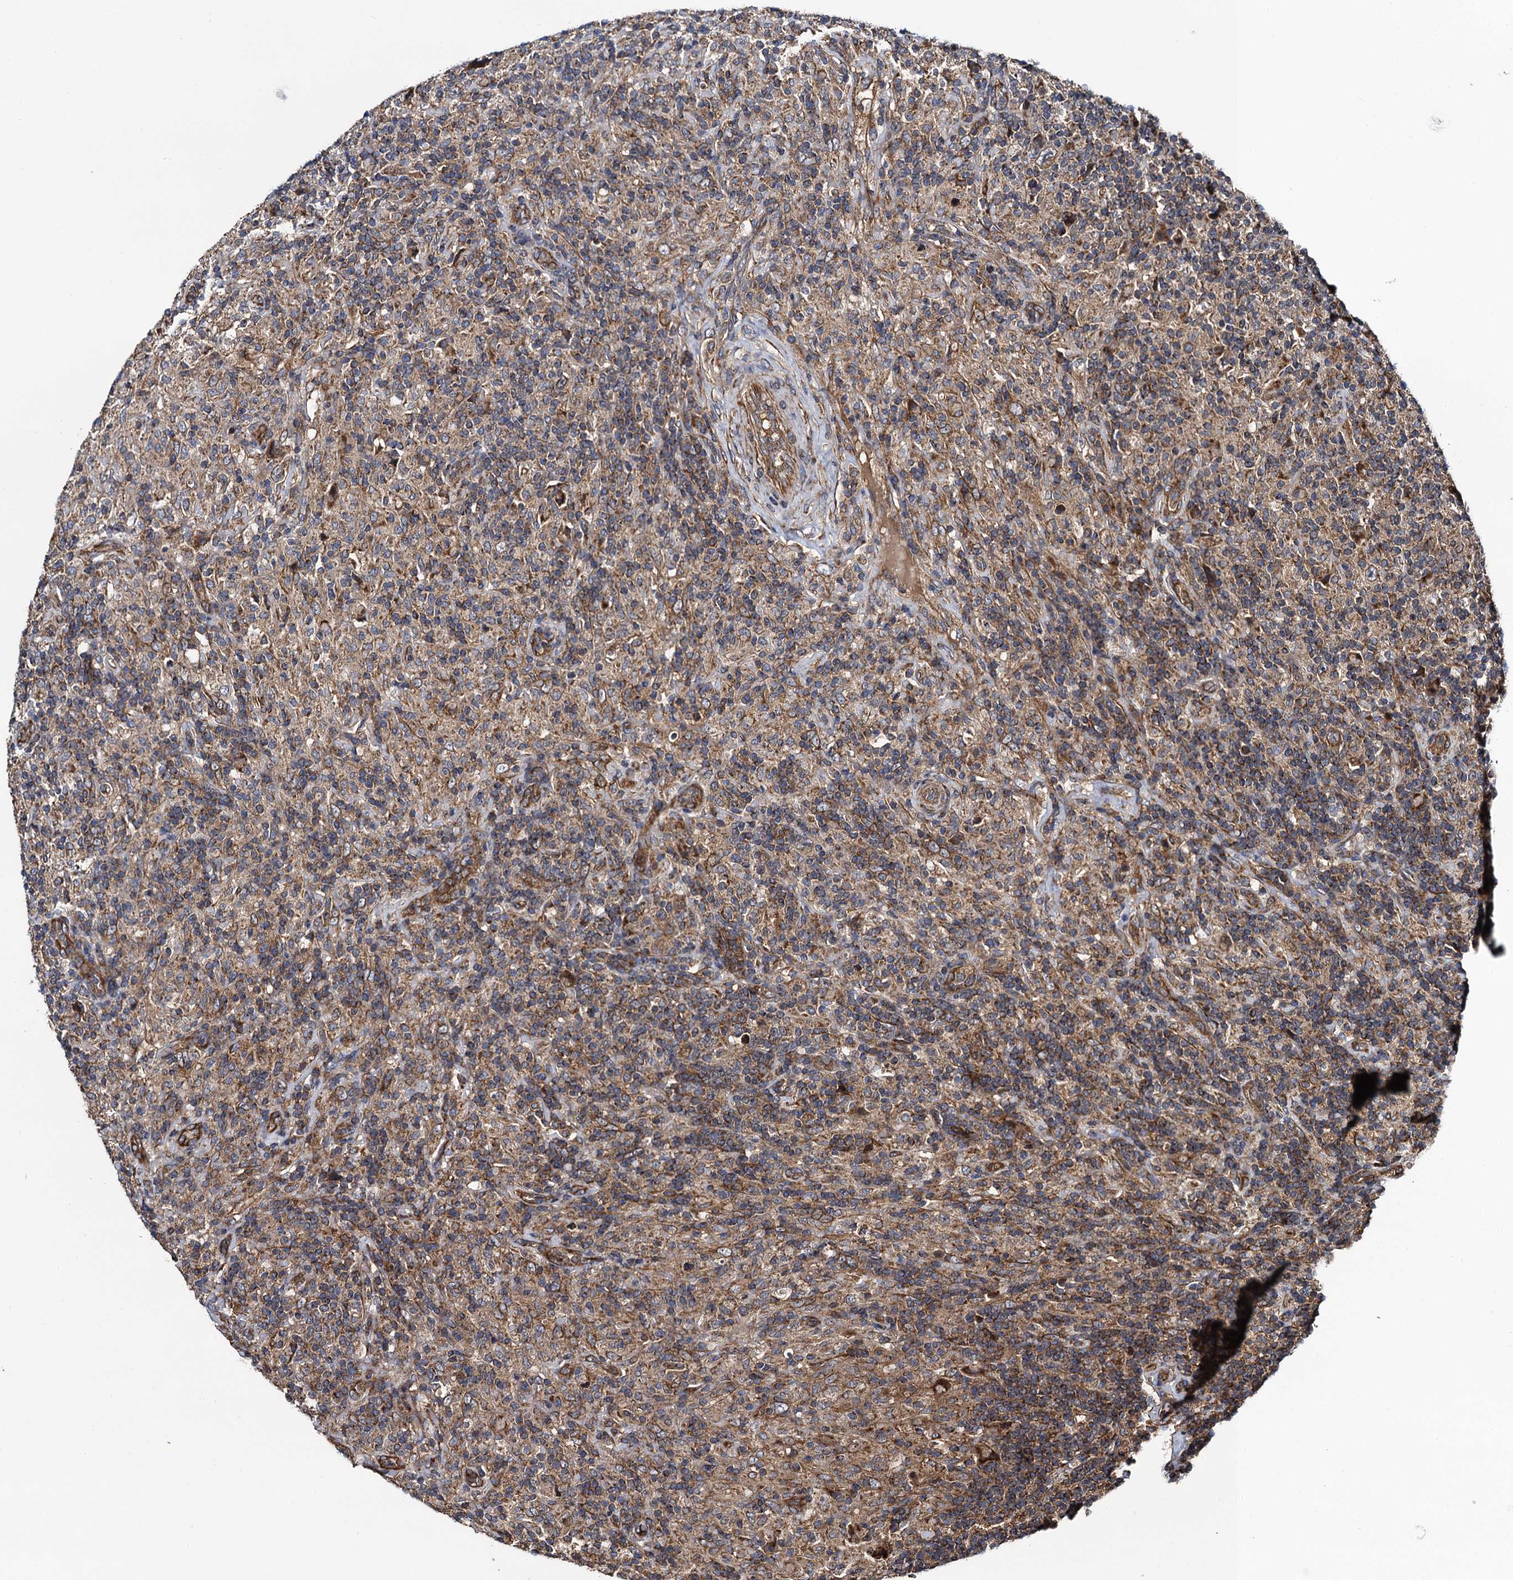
{"staining": {"intensity": "moderate", "quantity": ">75%", "location": "cytoplasmic/membranous"}, "tissue": "lymphoma", "cell_type": "Tumor cells", "image_type": "cancer", "snomed": [{"axis": "morphology", "description": "Hodgkin's disease, NOS"}, {"axis": "topography", "description": "Lymph node"}], "caption": "Immunohistochemical staining of human Hodgkin's disease exhibits medium levels of moderate cytoplasmic/membranous expression in approximately >75% of tumor cells.", "gene": "NEK1", "patient": {"sex": "male", "age": 70}}